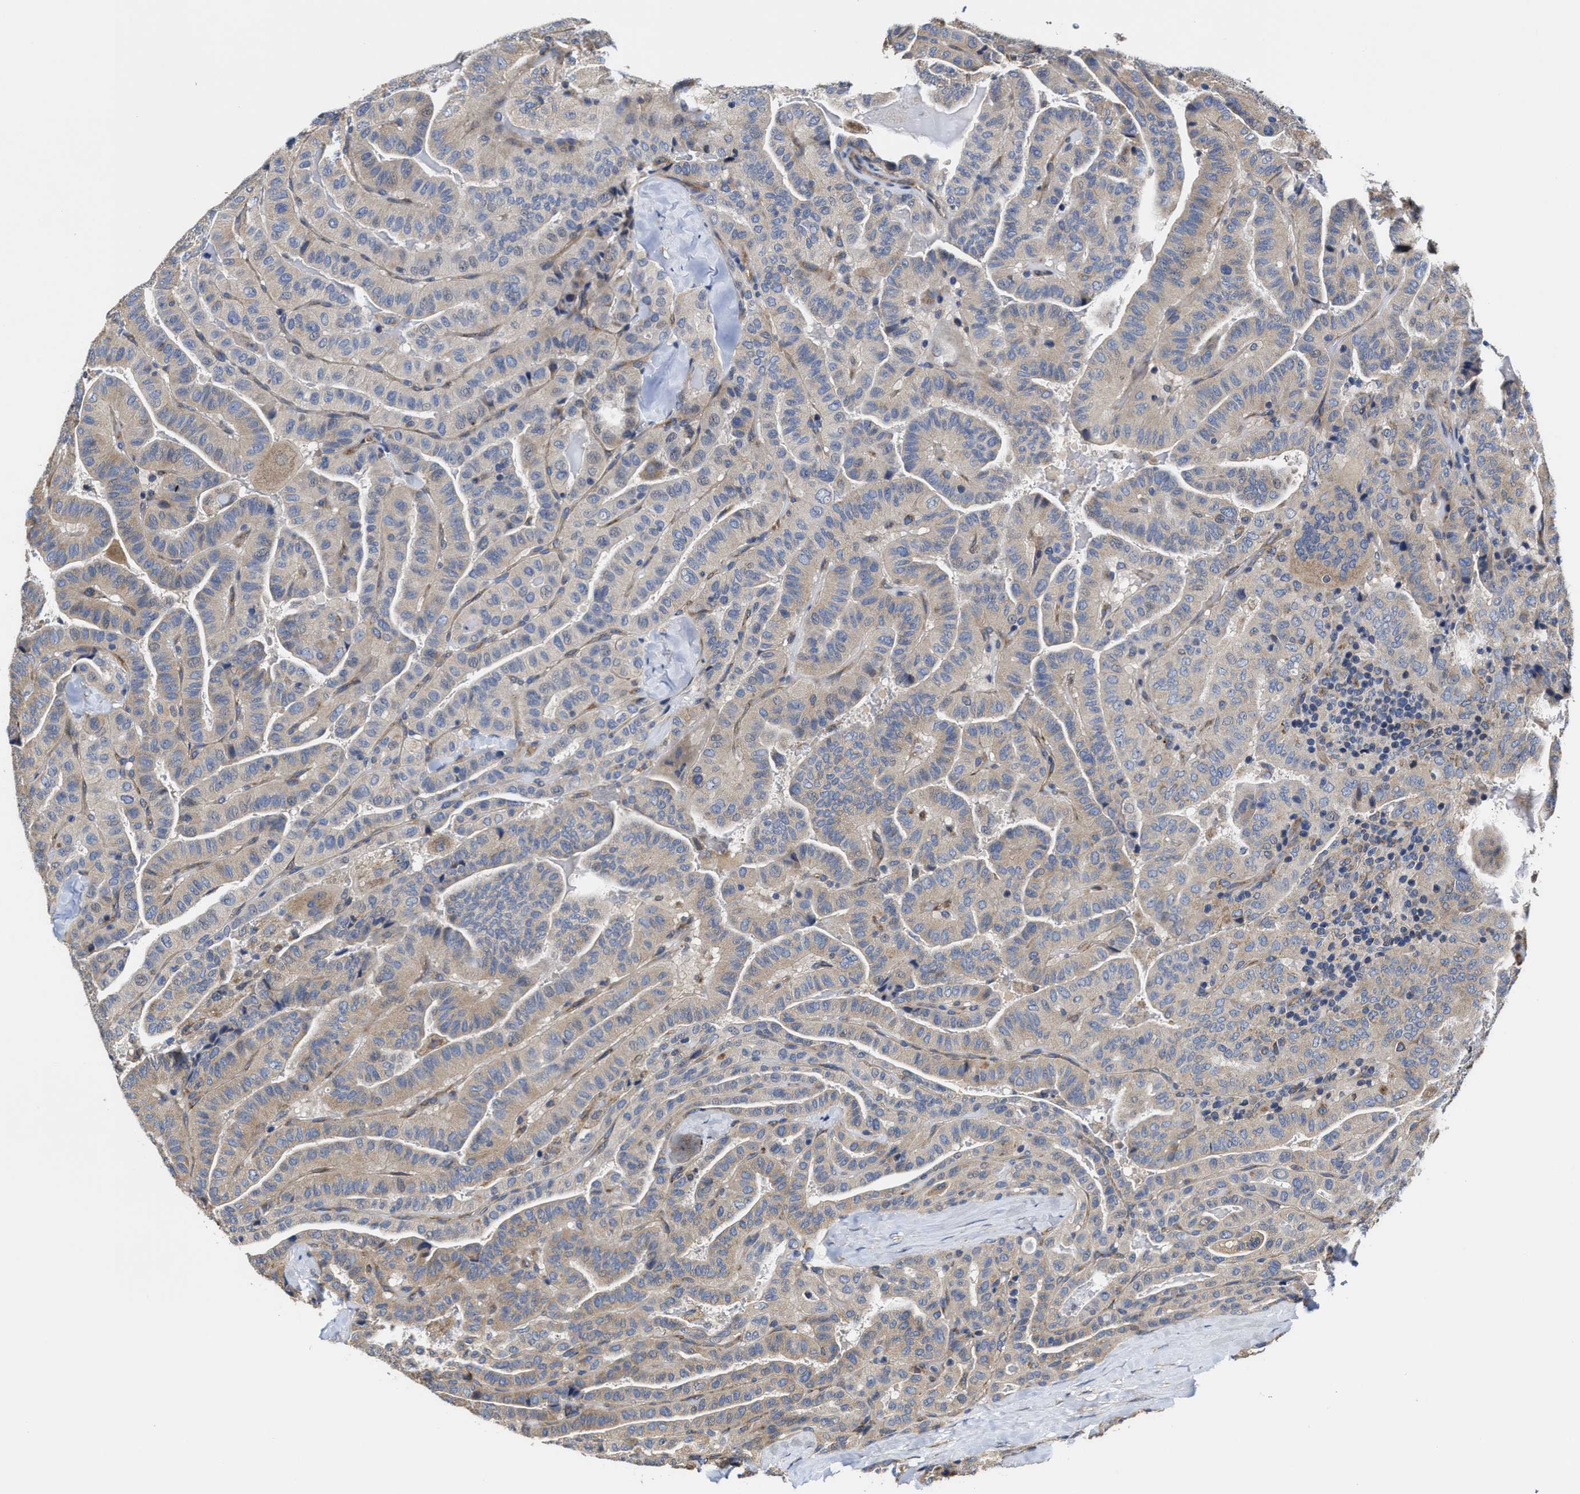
{"staining": {"intensity": "weak", "quantity": "<25%", "location": "cytoplasmic/membranous"}, "tissue": "thyroid cancer", "cell_type": "Tumor cells", "image_type": "cancer", "snomed": [{"axis": "morphology", "description": "Papillary adenocarcinoma, NOS"}, {"axis": "topography", "description": "Thyroid gland"}], "caption": "This histopathology image is of papillary adenocarcinoma (thyroid) stained with immunohistochemistry (IHC) to label a protein in brown with the nuclei are counter-stained blue. There is no positivity in tumor cells. The staining was performed using DAB to visualize the protein expression in brown, while the nuclei were stained in blue with hematoxylin (Magnification: 20x).", "gene": "TRAF6", "patient": {"sex": "male", "age": 77}}